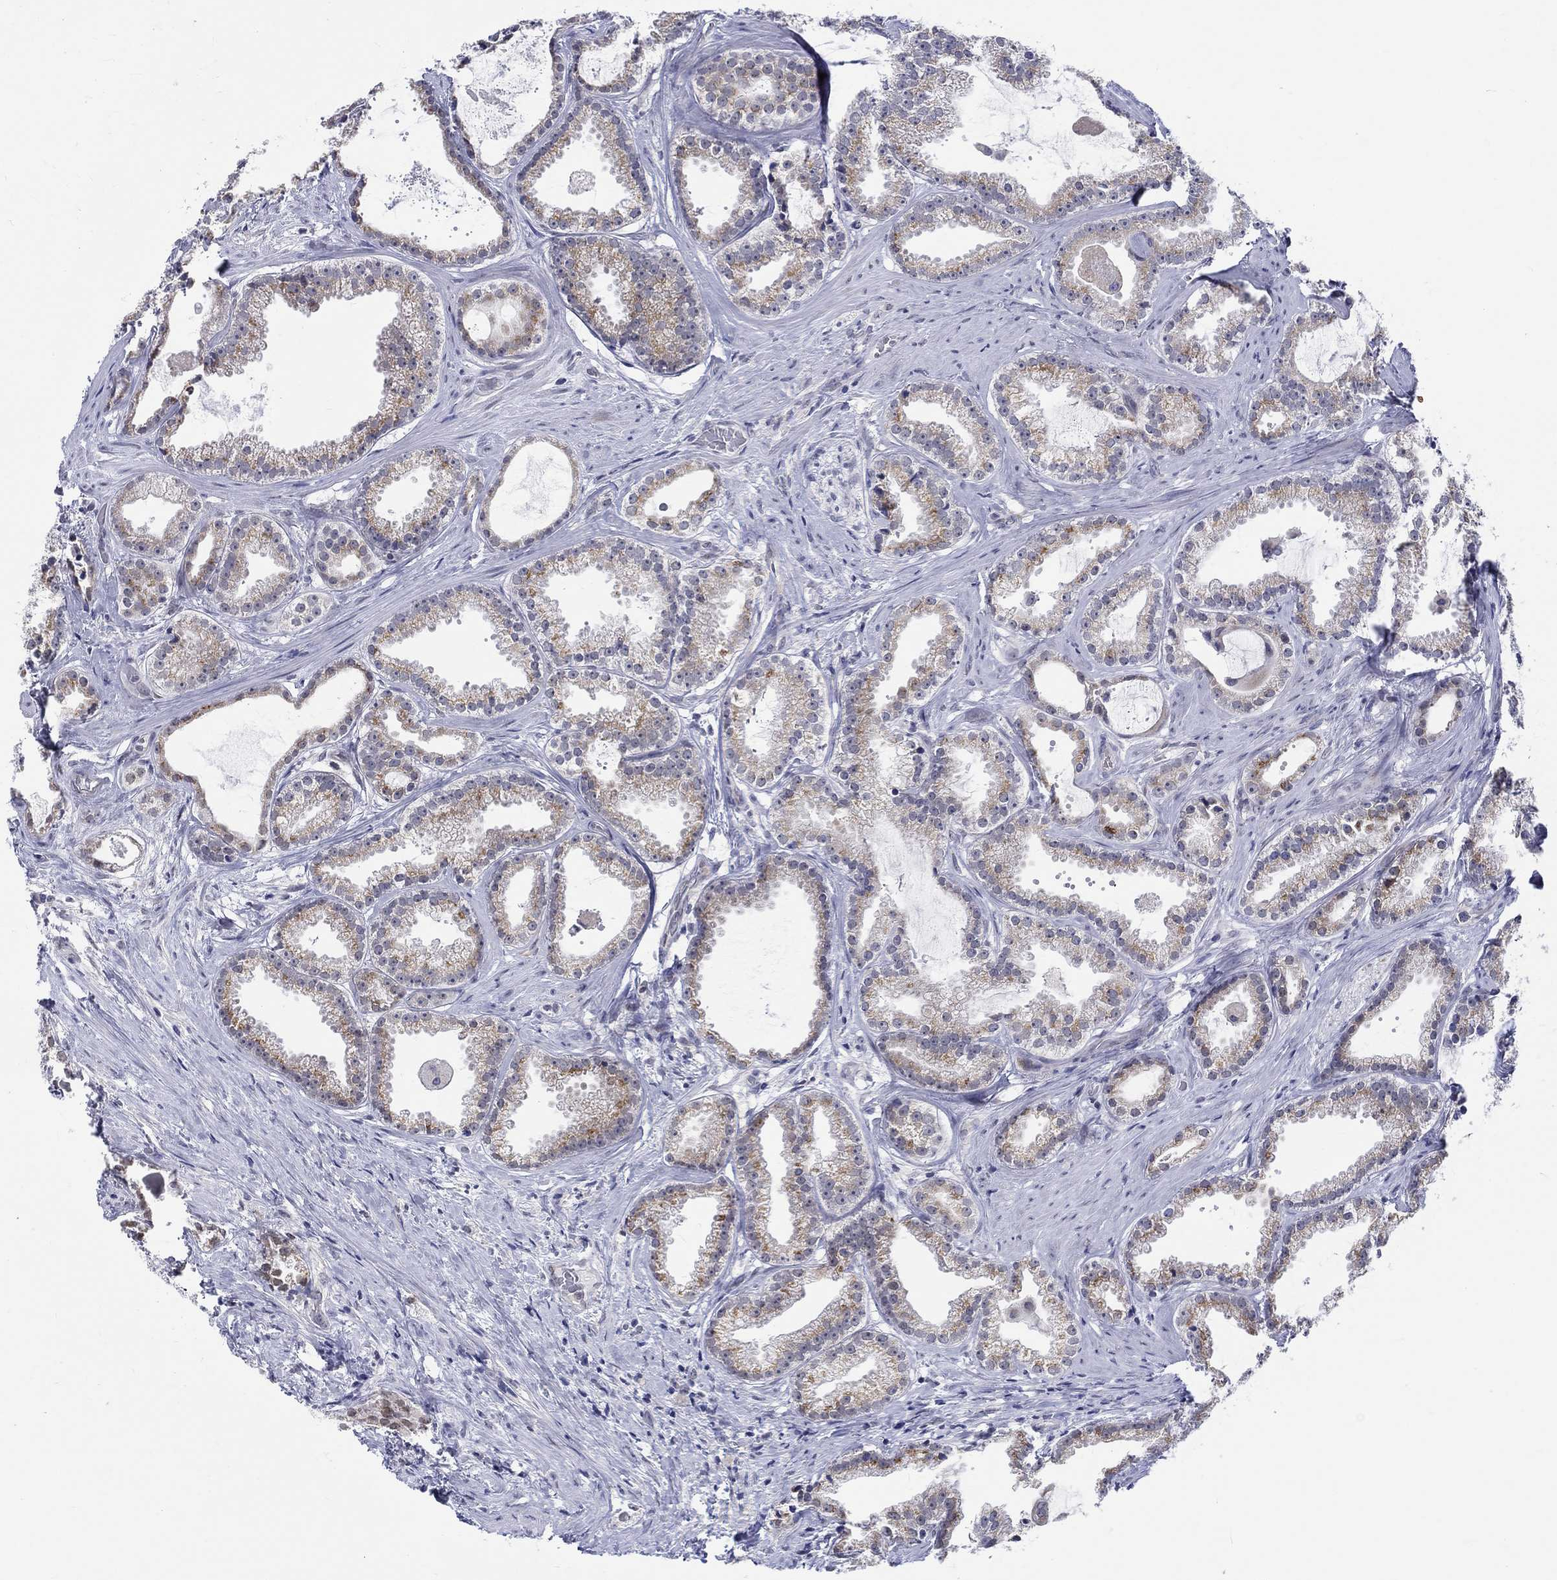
{"staining": {"intensity": "weak", "quantity": "25%-75%", "location": "cytoplasmic/membranous"}, "tissue": "prostate cancer", "cell_type": "Tumor cells", "image_type": "cancer", "snomed": [{"axis": "morphology", "description": "Adenocarcinoma, NOS"}, {"axis": "morphology", "description": "Adenocarcinoma, High grade"}, {"axis": "topography", "description": "Prostate"}], "caption": "This image shows immunohistochemistry staining of prostate cancer (adenocarcinoma (high-grade)), with low weak cytoplasmic/membranous expression in approximately 25%-75% of tumor cells.", "gene": "ST6GALNAC1", "patient": {"sex": "male", "age": 64}}